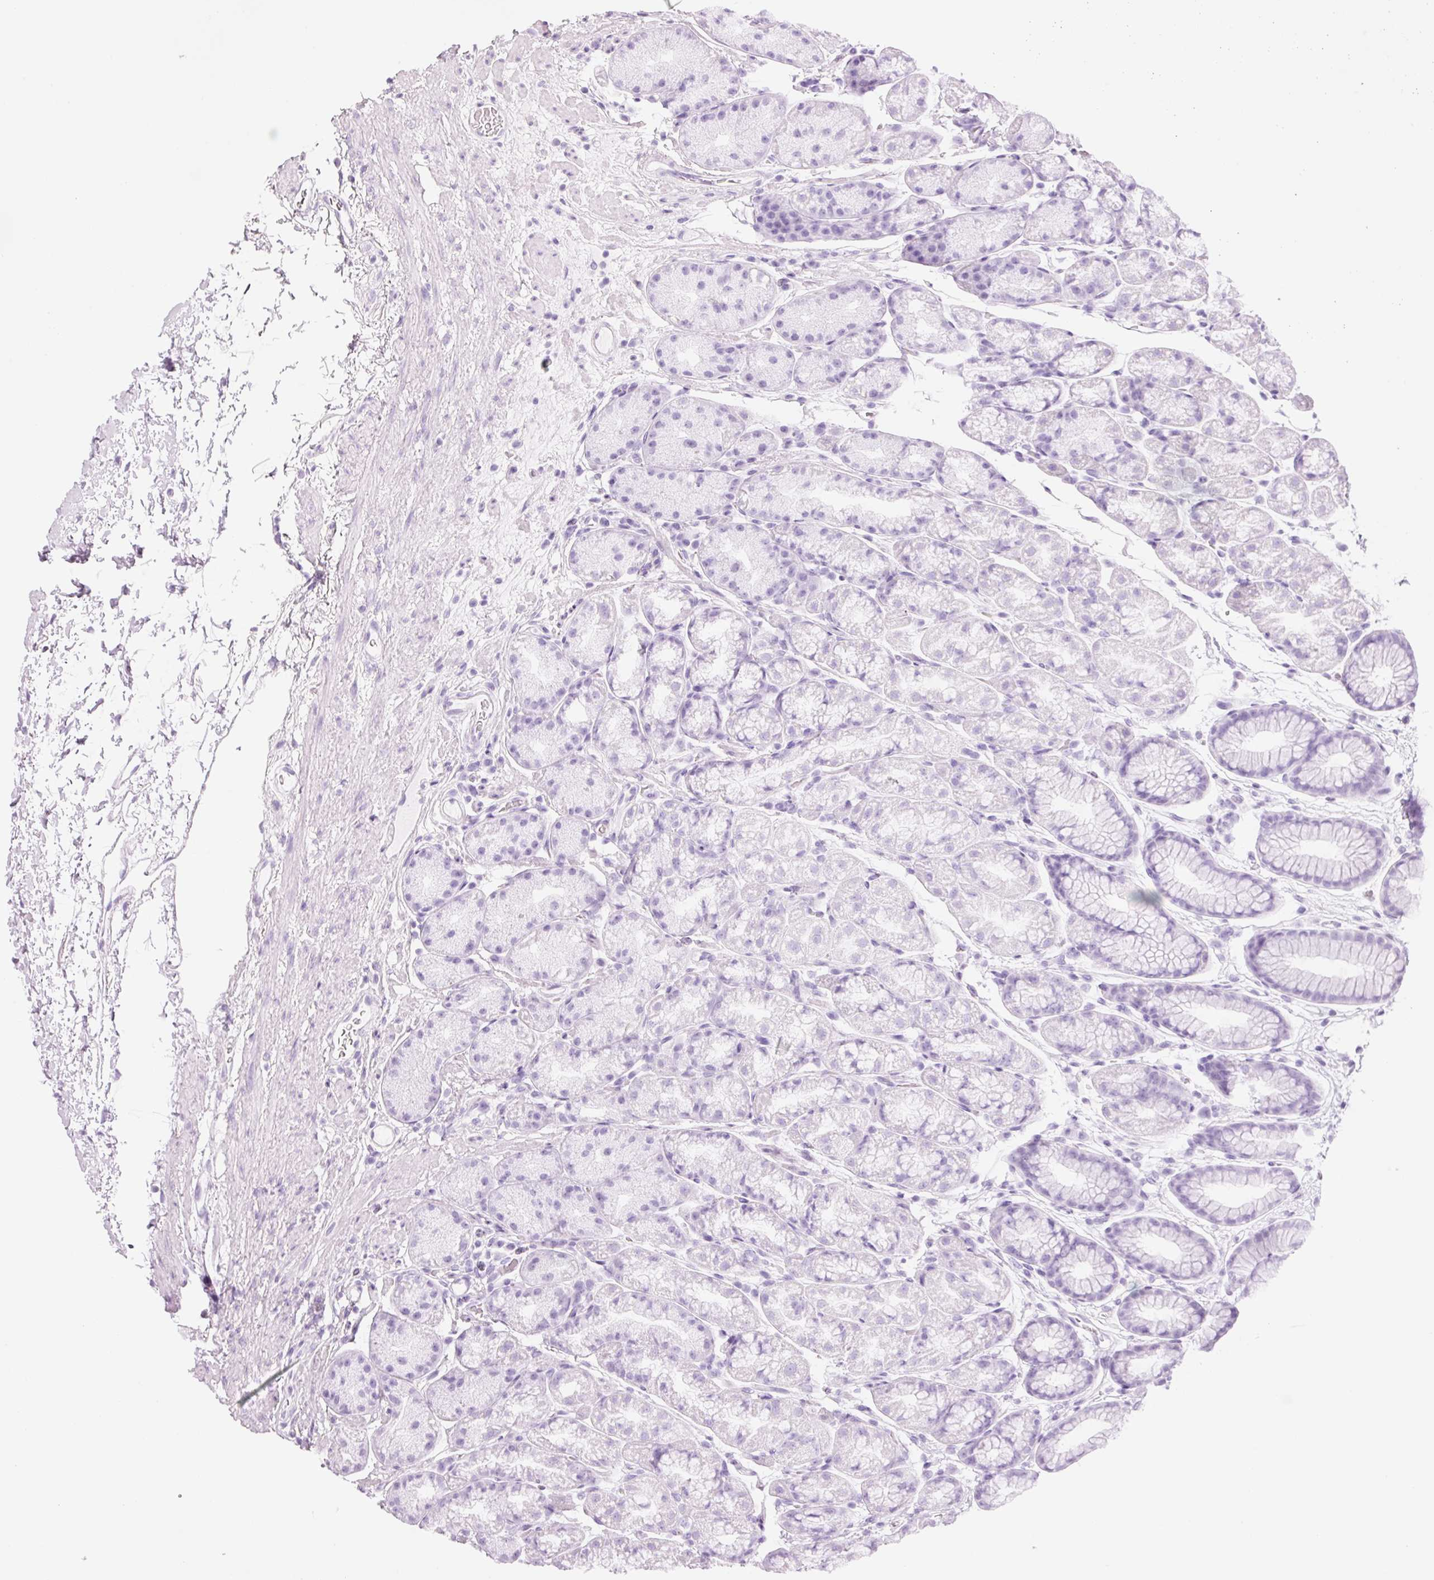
{"staining": {"intensity": "negative", "quantity": "none", "location": "none"}, "tissue": "stomach", "cell_type": "Glandular cells", "image_type": "normal", "snomed": [{"axis": "morphology", "description": "Normal tissue, NOS"}, {"axis": "topography", "description": "Stomach, lower"}], "caption": "An immunohistochemistry (IHC) histopathology image of unremarkable stomach is shown. There is no staining in glandular cells of stomach. The staining is performed using DAB (3,3'-diaminobenzidine) brown chromogen with nuclei counter-stained in using hematoxylin.", "gene": "CARD16", "patient": {"sex": "male", "age": 67}}